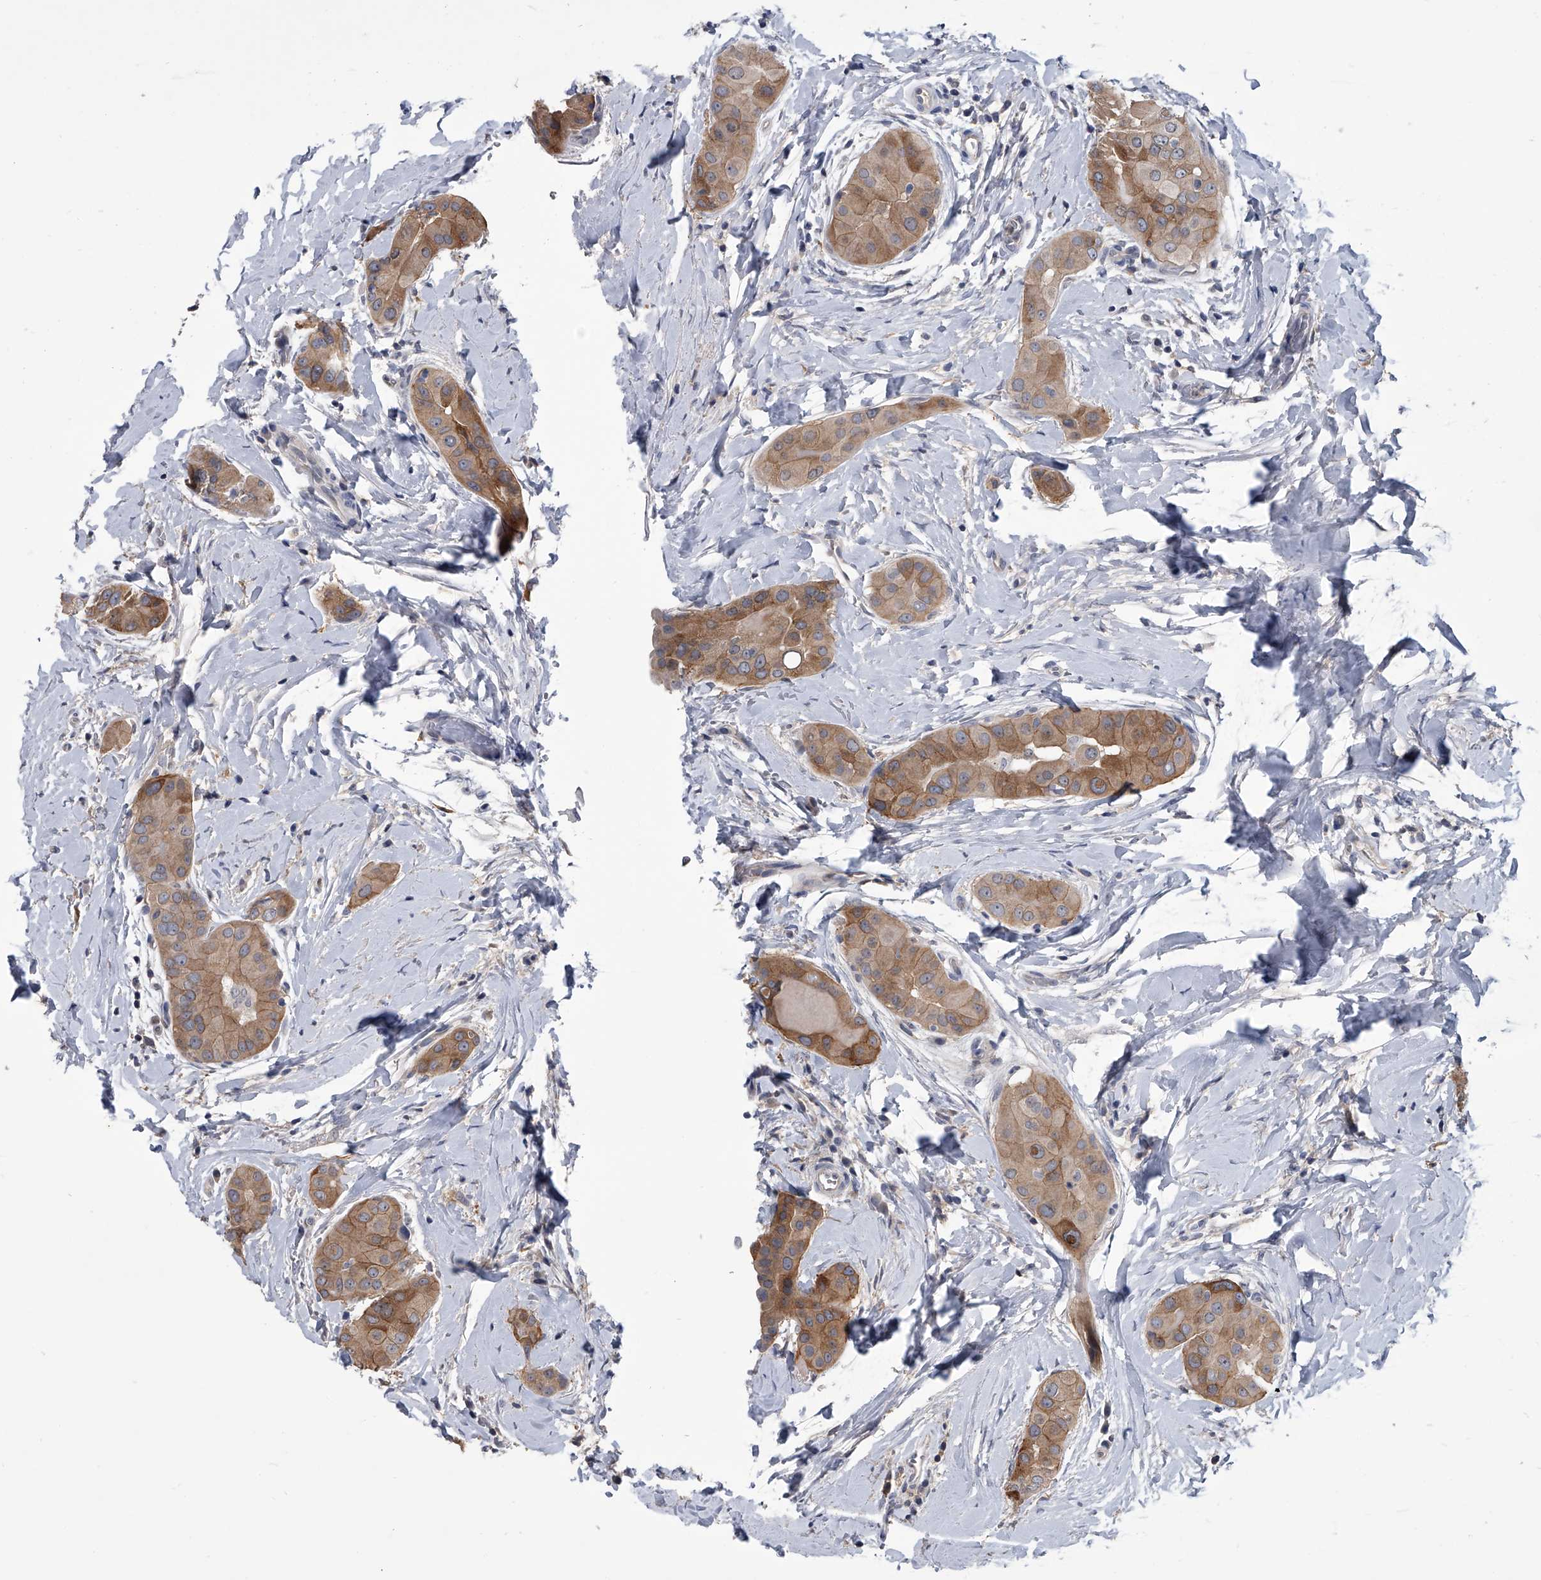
{"staining": {"intensity": "moderate", "quantity": ">75%", "location": "cytoplasmic/membranous"}, "tissue": "thyroid cancer", "cell_type": "Tumor cells", "image_type": "cancer", "snomed": [{"axis": "morphology", "description": "Papillary adenocarcinoma, NOS"}, {"axis": "topography", "description": "Thyroid gland"}], "caption": "High-magnification brightfield microscopy of thyroid cancer stained with DAB (brown) and counterstained with hematoxylin (blue). tumor cells exhibit moderate cytoplasmic/membranous staining is present in approximately>75% of cells.", "gene": "MAP4K3", "patient": {"sex": "male", "age": 33}}